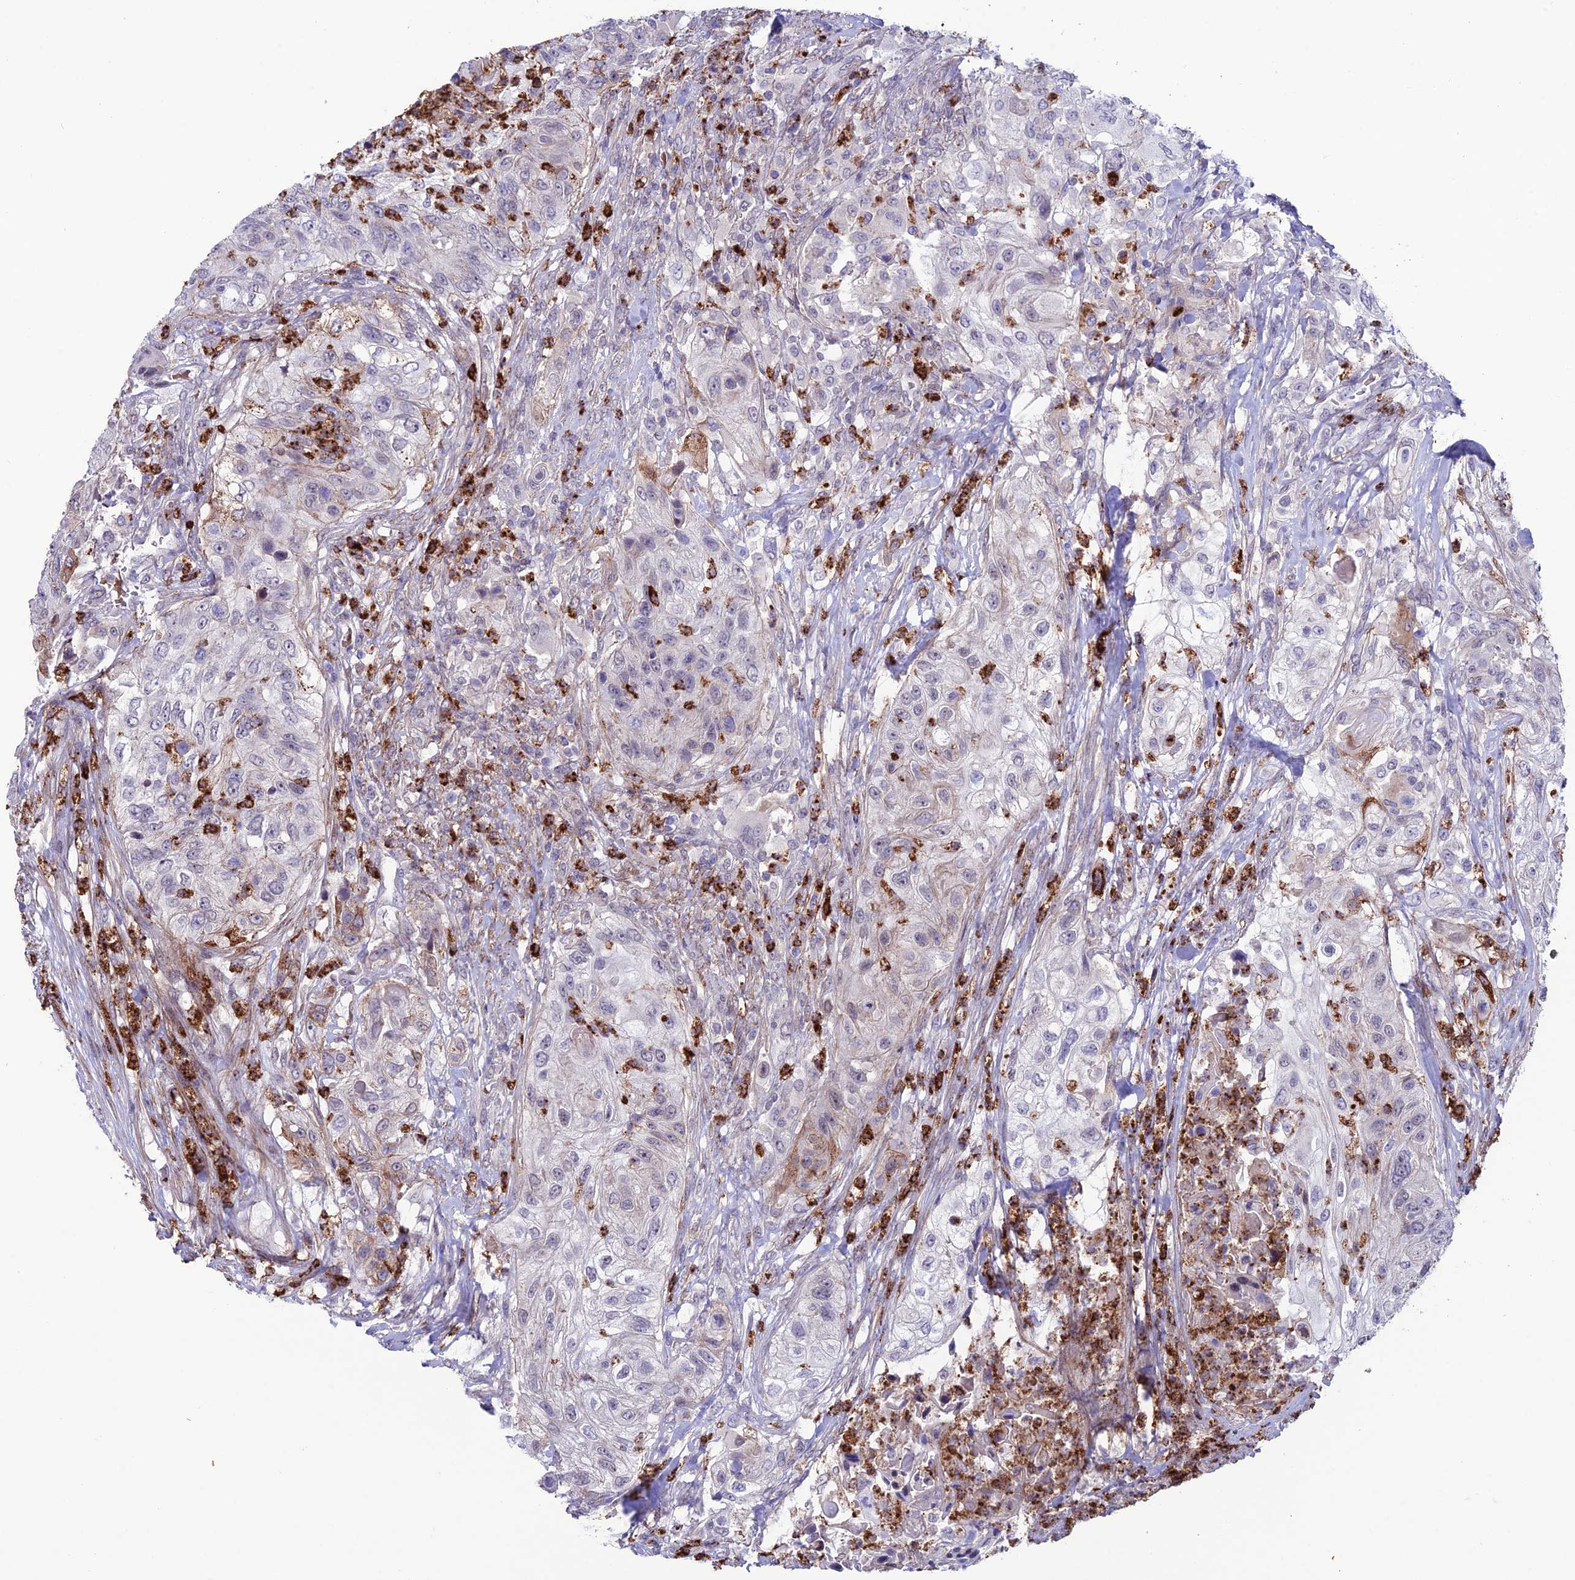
{"staining": {"intensity": "negative", "quantity": "none", "location": "none"}, "tissue": "urothelial cancer", "cell_type": "Tumor cells", "image_type": "cancer", "snomed": [{"axis": "morphology", "description": "Urothelial carcinoma, High grade"}, {"axis": "topography", "description": "Urinary bladder"}], "caption": "High-grade urothelial carcinoma was stained to show a protein in brown. There is no significant staining in tumor cells. Brightfield microscopy of immunohistochemistry (IHC) stained with DAB (brown) and hematoxylin (blue), captured at high magnification.", "gene": "COL6A6", "patient": {"sex": "female", "age": 60}}